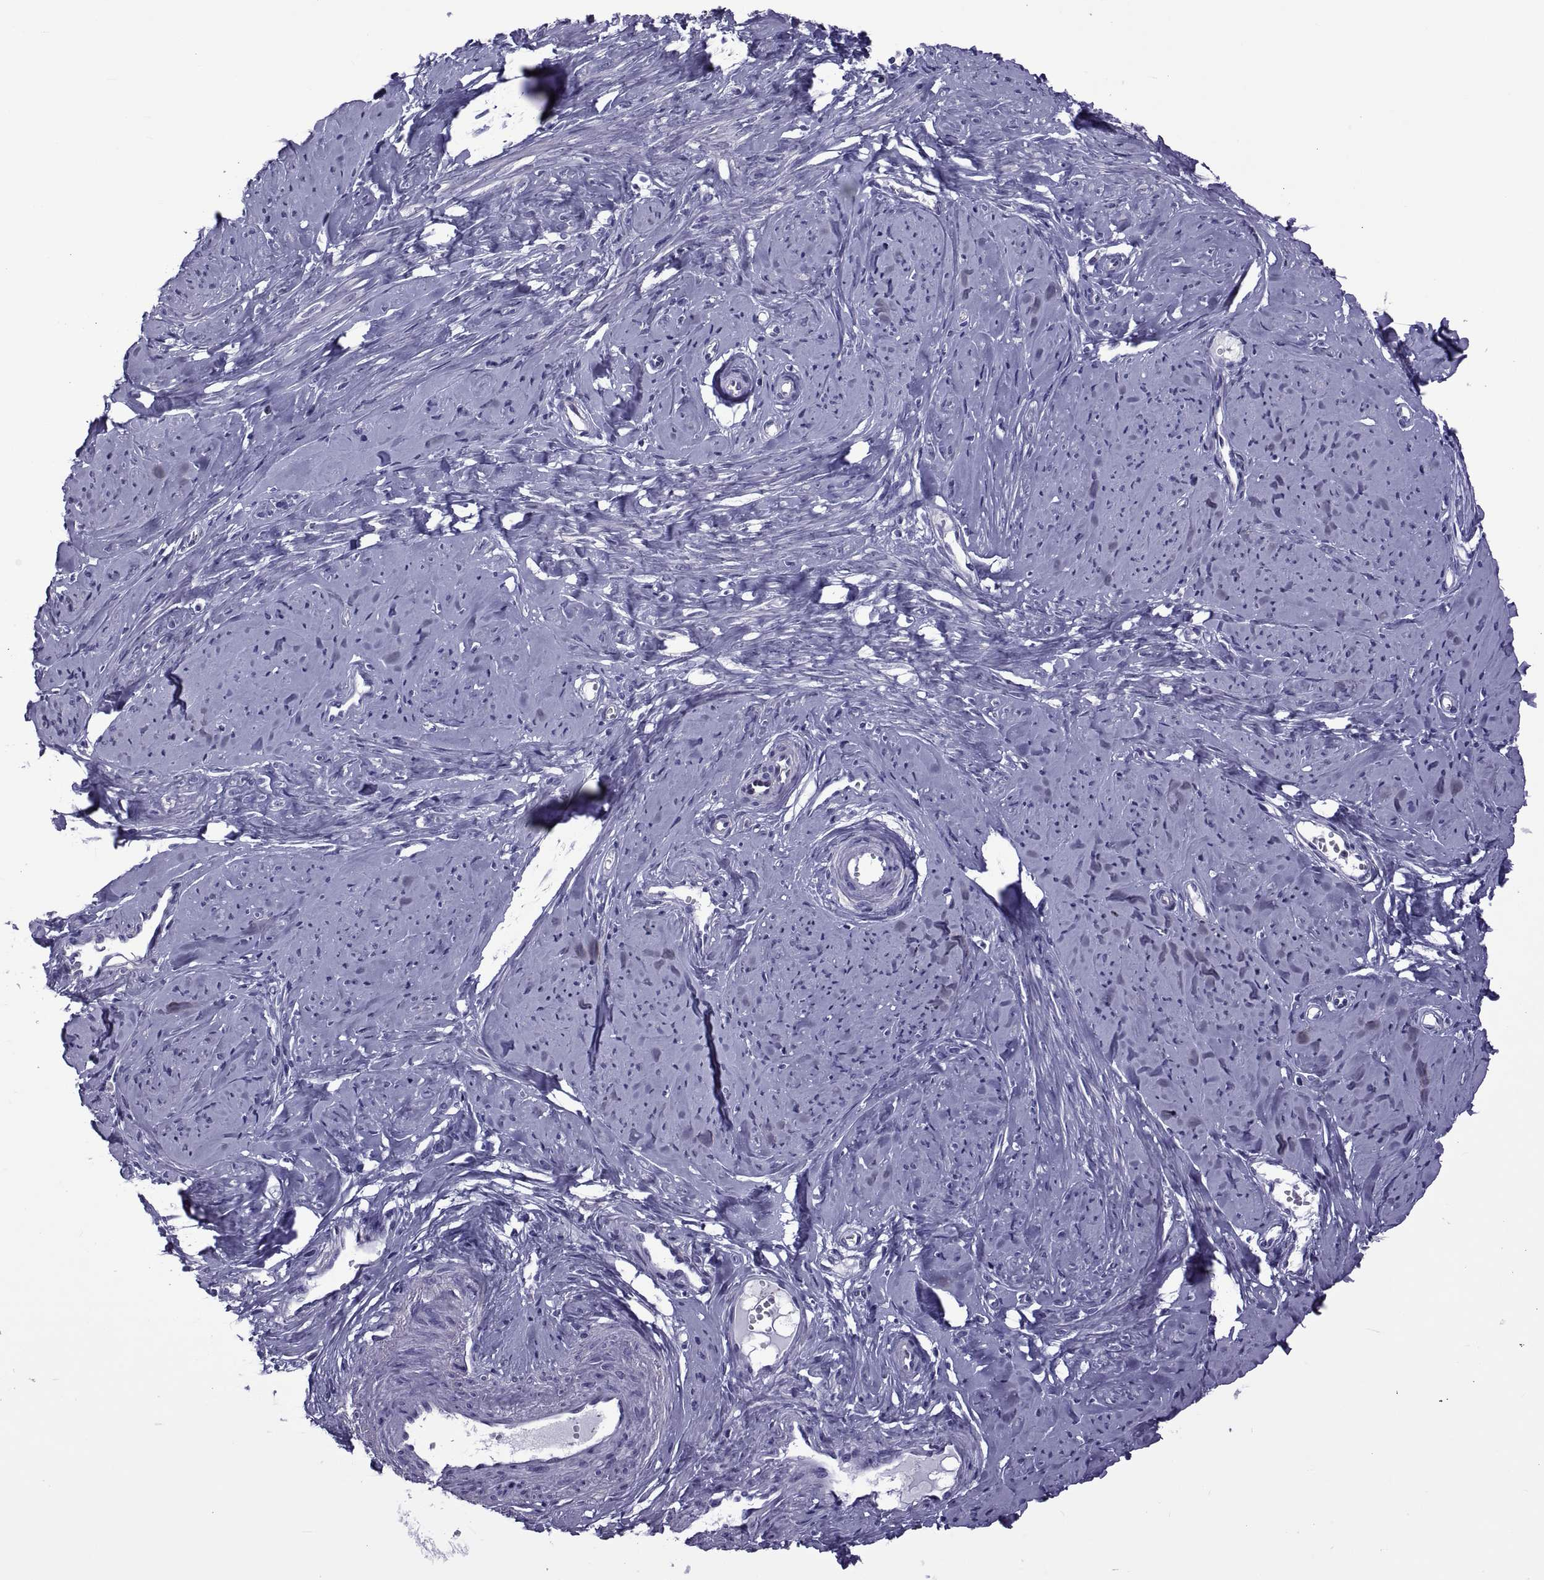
{"staining": {"intensity": "negative", "quantity": "none", "location": "none"}, "tissue": "smooth muscle", "cell_type": "Smooth muscle cells", "image_type": "normal", "snomed": [{"axis": "morphology", "description": "Normal tissue, NOS"}, {"axis": "topography", "description": "Smooth muscle"}], "caption": "High magnification brightfield microscopy of normal smooth muscle stained with DAB (brown) and counterstained with hematoxylin (blue): smooth muscle cells show no significant positivity. The staining was performed using DAB to visualize the protein expression in brown, while the nuclei were stained in blue with hematoxylin (Magnification: 20x).", "gene": "LCN9", "patient": {"sex": "female", "age": 48}}